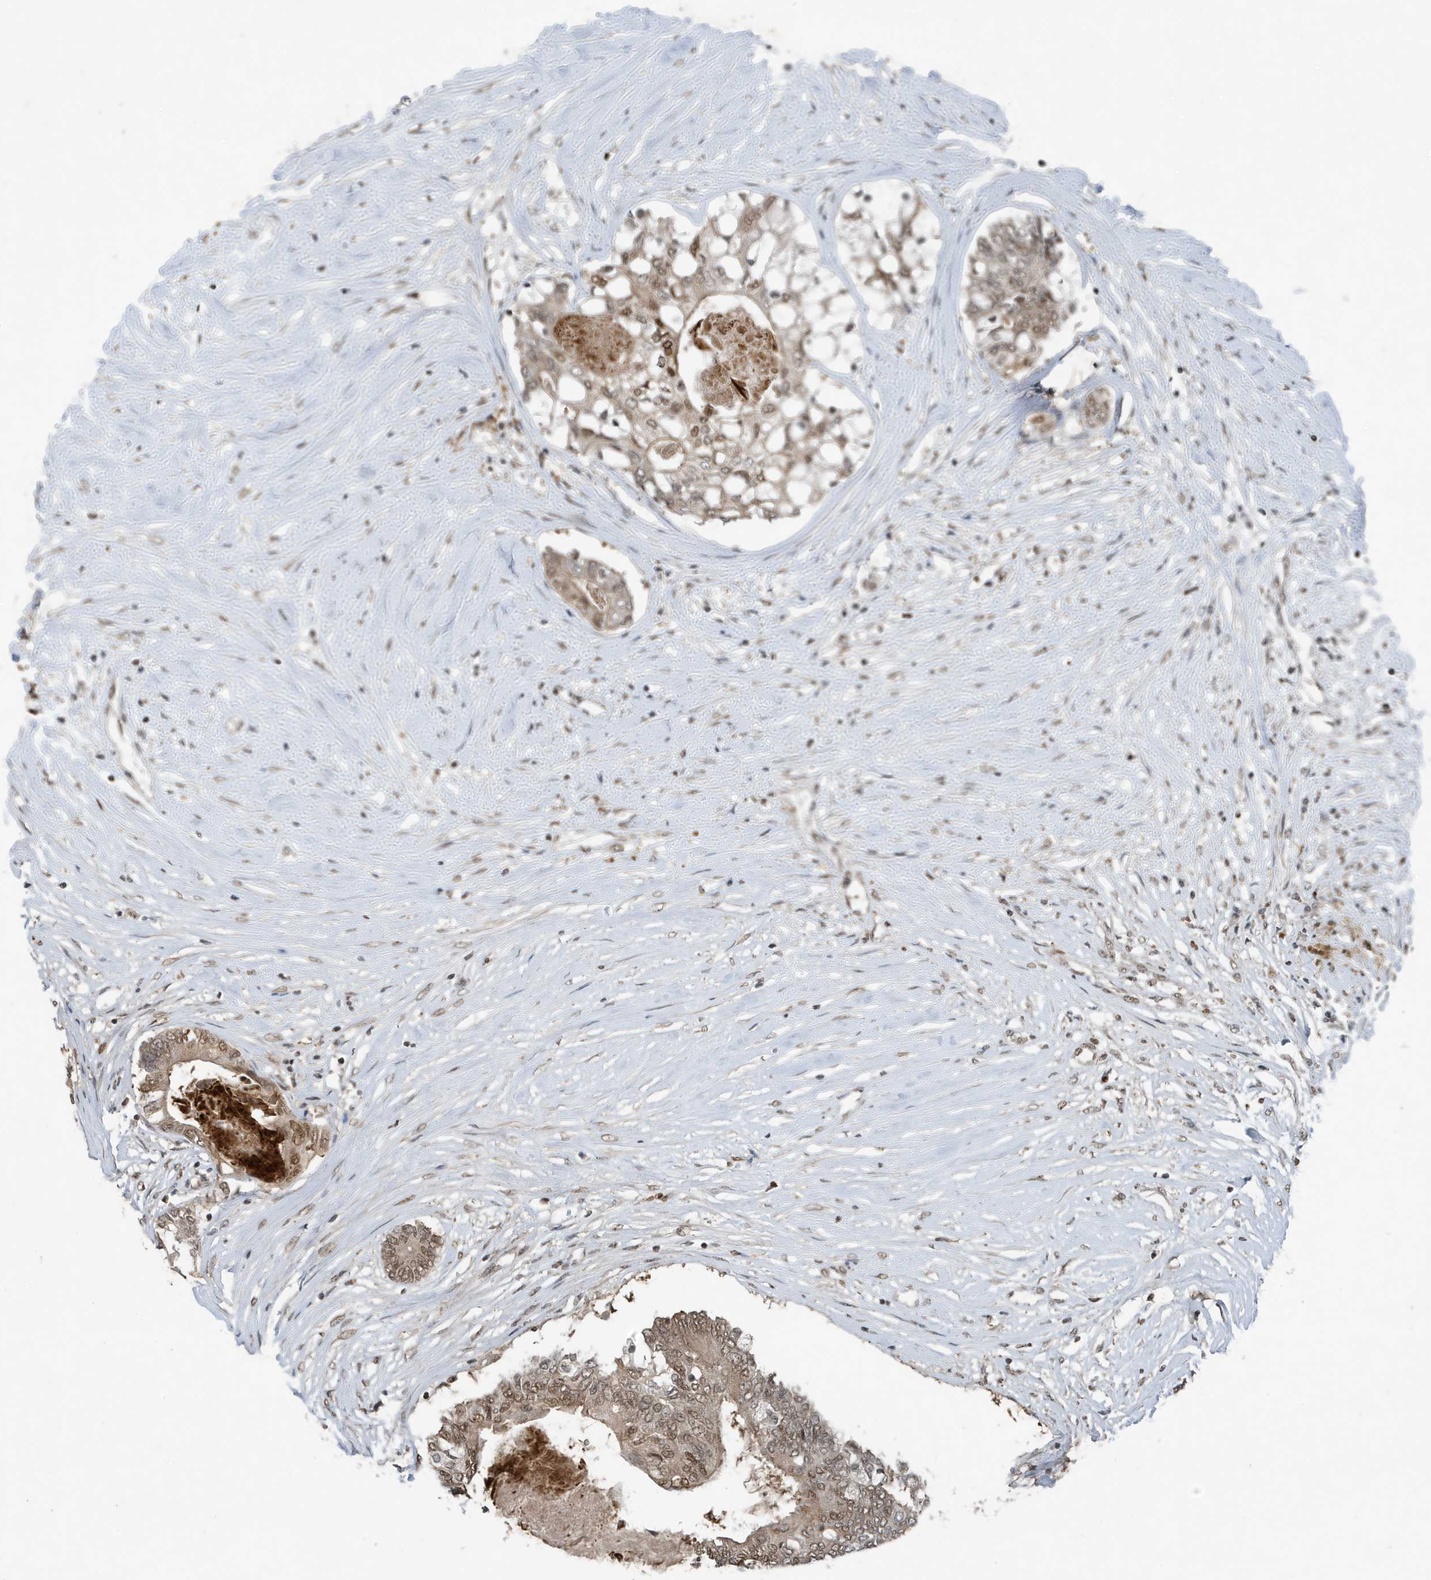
{"staining": {"intensity": "moderate", "quantity": "25%-75%", "location": "nuclear"}, "tissue": "colorectal cancer", "cell_type": "Tumor cells", "image_type": "cancer", "snomed": [{"axis": "morphology", "description": "Adenocarcinoma, NOS"}, {"axis": "topography", "description": "Rectum"}], "caption": "An immunohistochemistry (IHC) histopathology image of neoplastic tissue is shown. Protein staining in brown shows moderate nuclear positivity in adenocarcinoma (colorectal) within tumor cells.", "gene": "HSPA1A", "patient": {"sex": "male", "age": 63}}